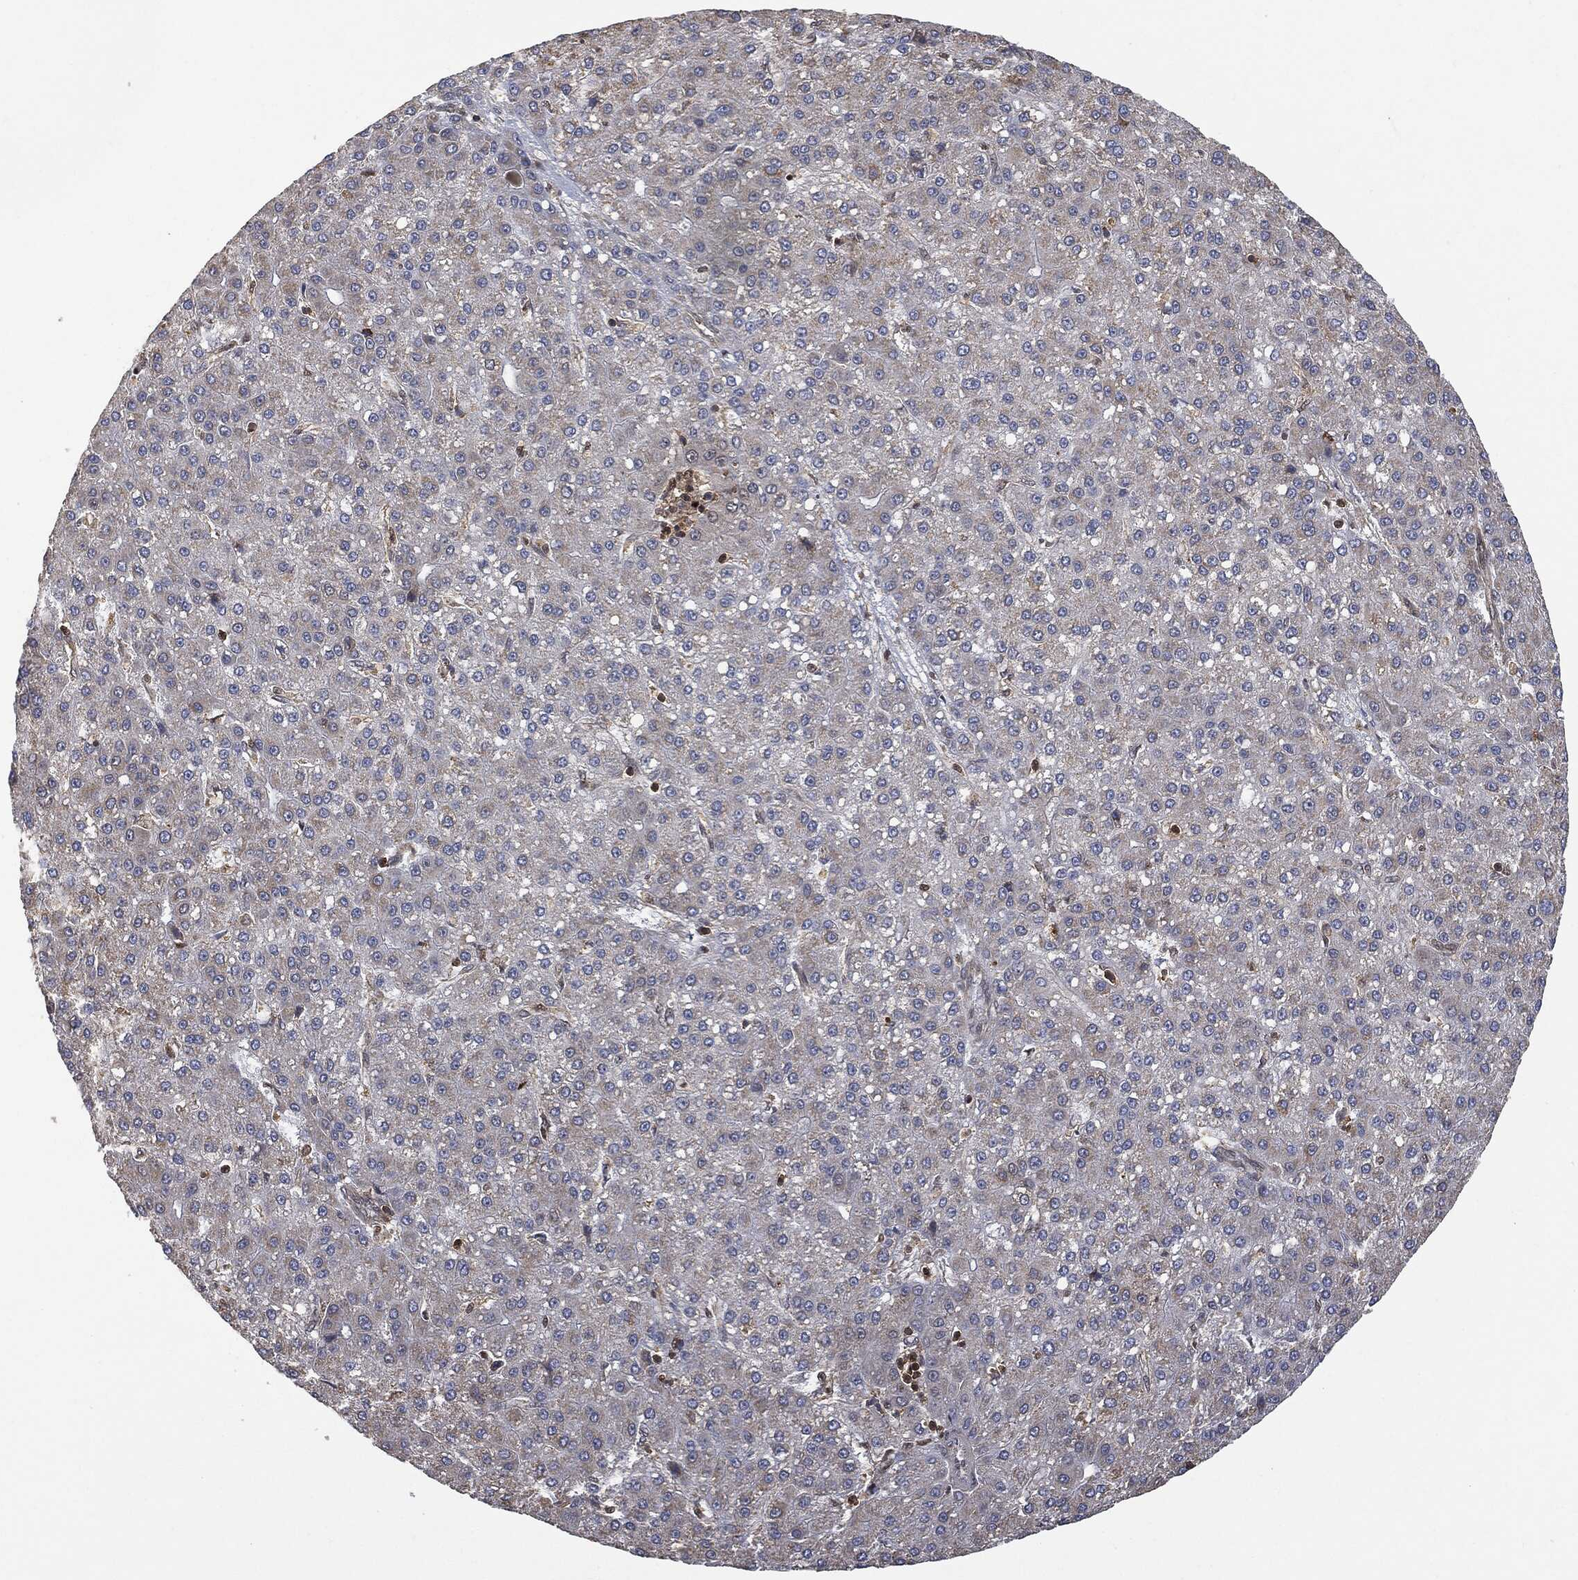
{"staining": {"intensity": "negative", "quantity": "none", "location": "none"}, "tissue": "liver cancer", "cell_type": "Tumor cells", "image_type": "cancer", "snomed": [{"axis": "morphology", "description": "Carcinoma, Hepatocellular, NOS"}, {"axis": "topography", "description": "Liver"}], "caption": "Immunohistochemistry (IHC) of liver cancer (hepatocellular carcinoma) demonstrates no staining in tumor cells.", "gene": "PSMB10", "patient": {"sex": "male", "age": 67}}